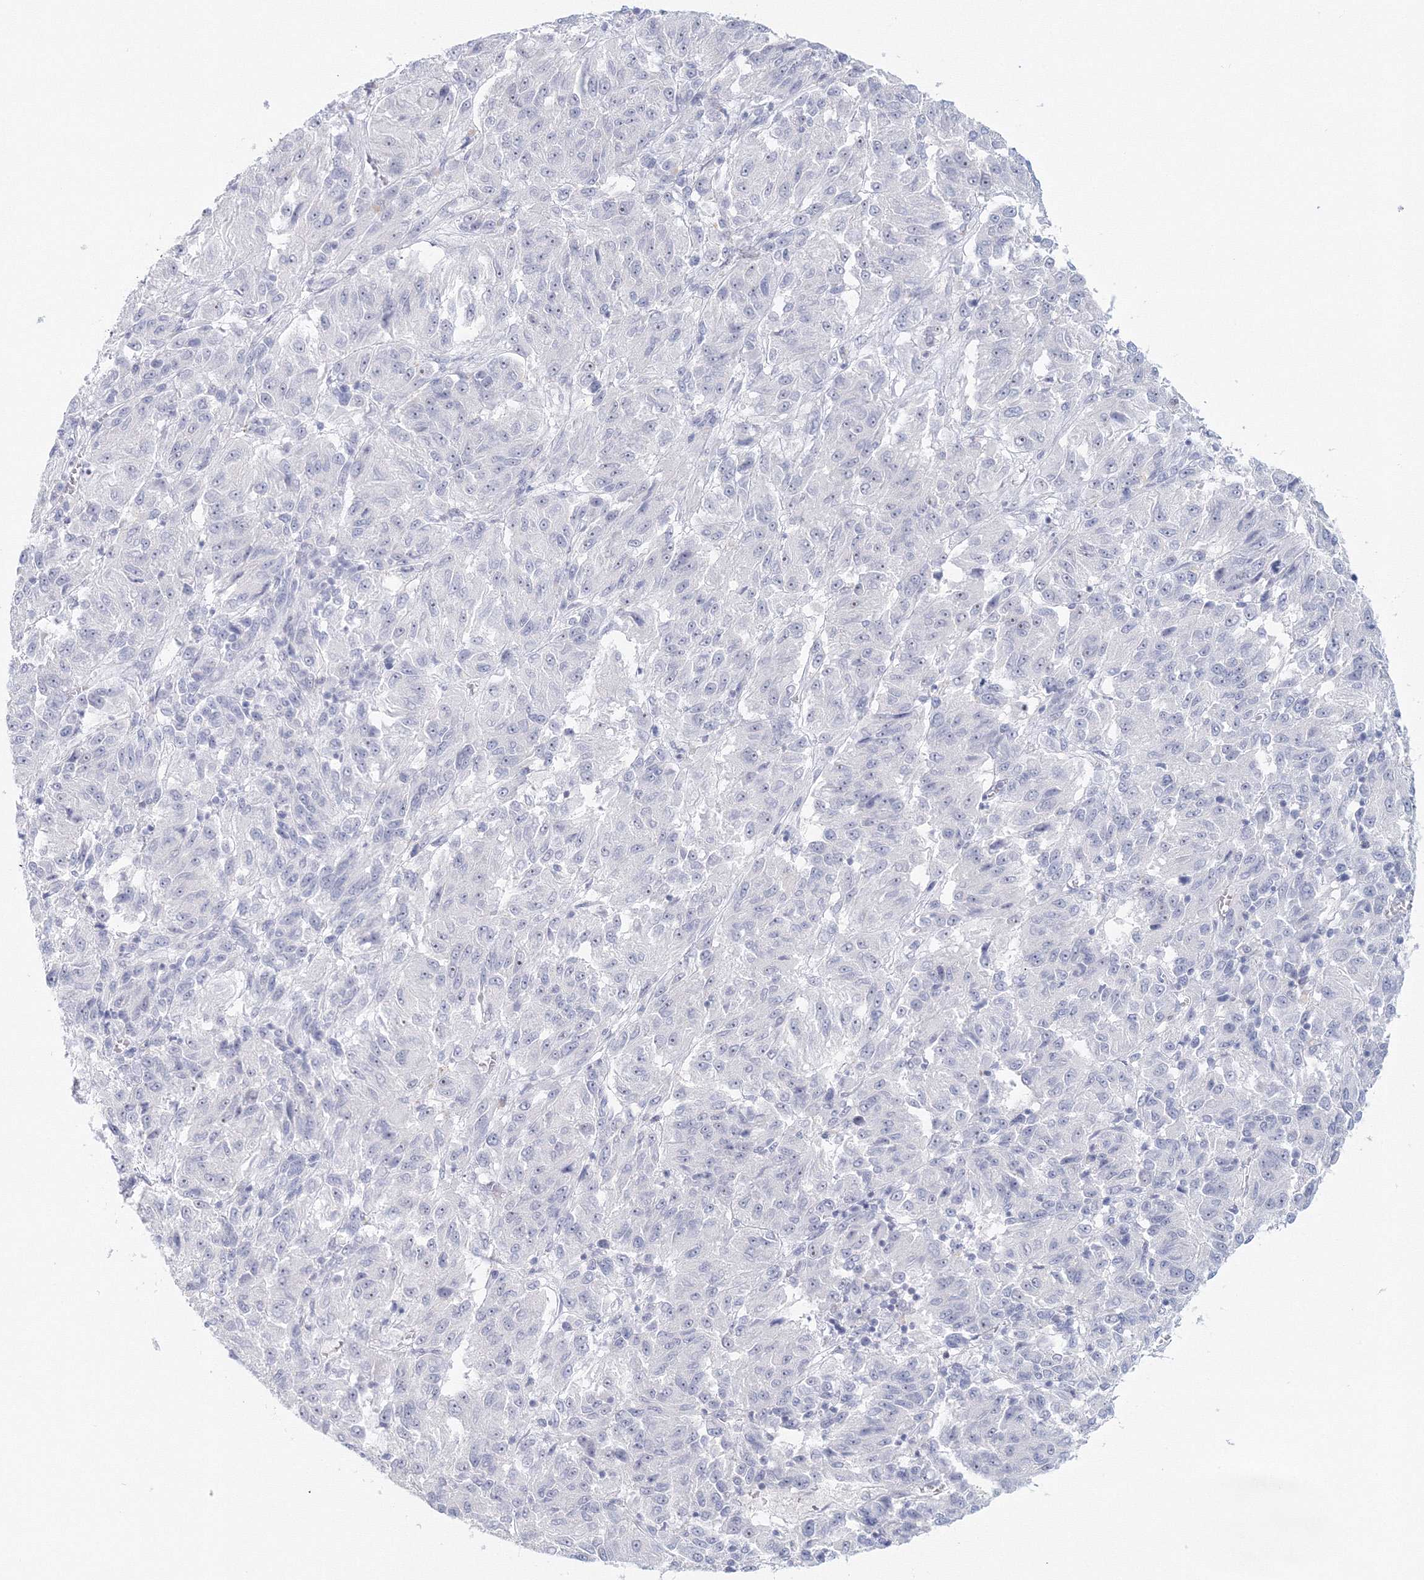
{"staining": {"intensity": "negative", "quantity": "none", "location": "none"}, "tissue": "melanoma", "cell_type": "Tumor cells", "image_type": "cancer", "snomed": [{"axis": "morphology", "description": "Malignant melanoma, Metastatic site"}, {"axis": "topography", "description": "Lung"}], "caption": "High magnification brightfield microscopy of melanoma stained with DAB (brown) and counterstained with hematoxylin (blue): tumor cells show no significant expression. (DAB immunohistochemistry (IHC) visualized using brightfield microscopy, high magnification).", "gene": "VSIG1", "patient": {"sex": "male", "age": 64}}